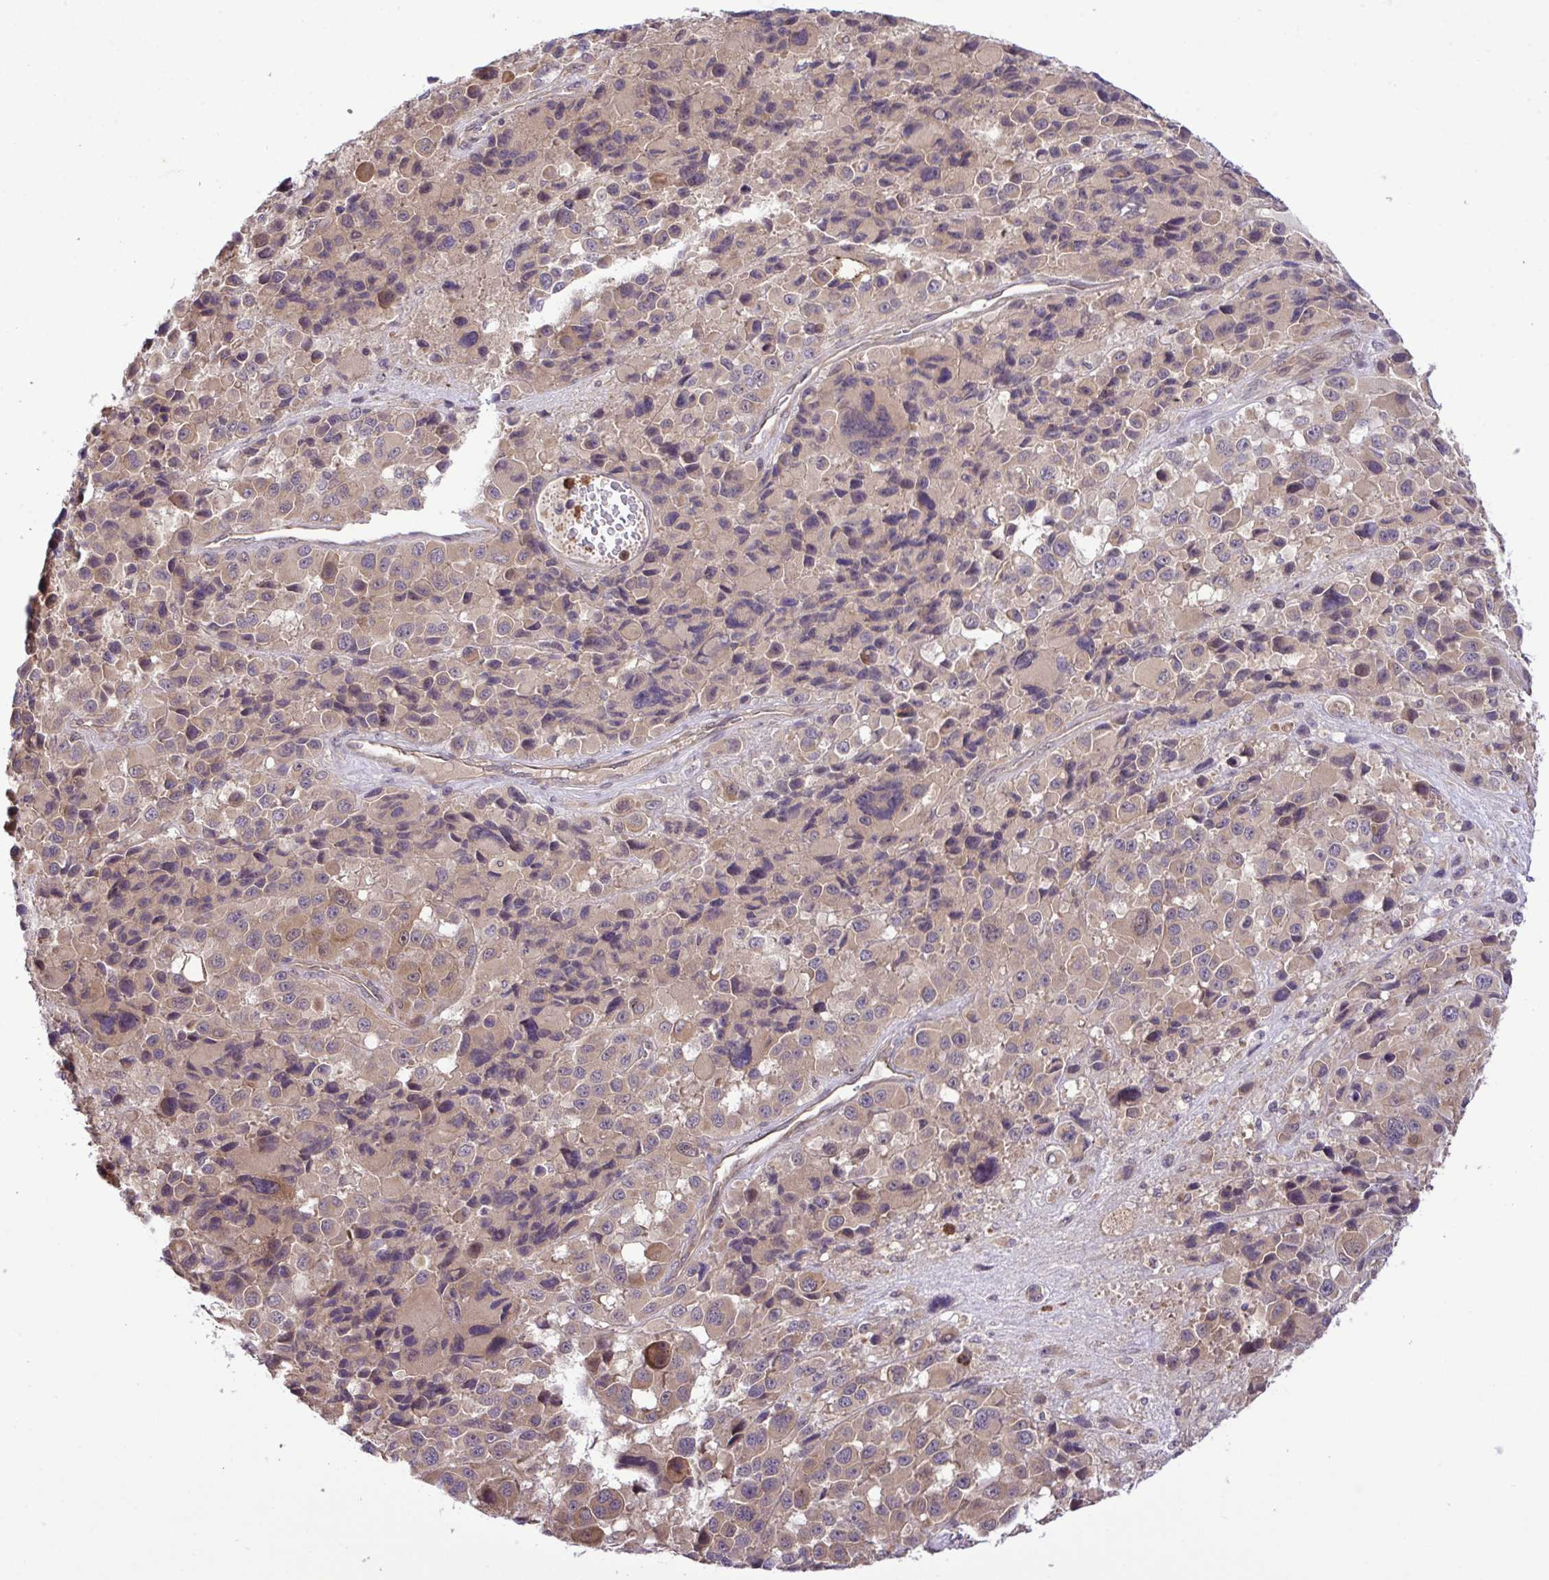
{"staining": {"intensity": "moderate", "quantity": ">75%", "location": "cytoplasmic/membranous"}, "tissue": "melanoma", "cell_type": "Tumor cells", "image_type": "cancer", "snomed": [{"axis": "morphology", "description": "Malignant melanoma, Metastatic site"}, {"axis": "topography", "description": "Lymph node"}], "caption": "A photomicrograph of human malignant melanoma (metastatic site) stained for a protein demonstrates moderate cytoplasmic/membranous brown staining in tumor cells.", "gene": "CMPK1", "patient": {"sex": "female", "age": 65}}